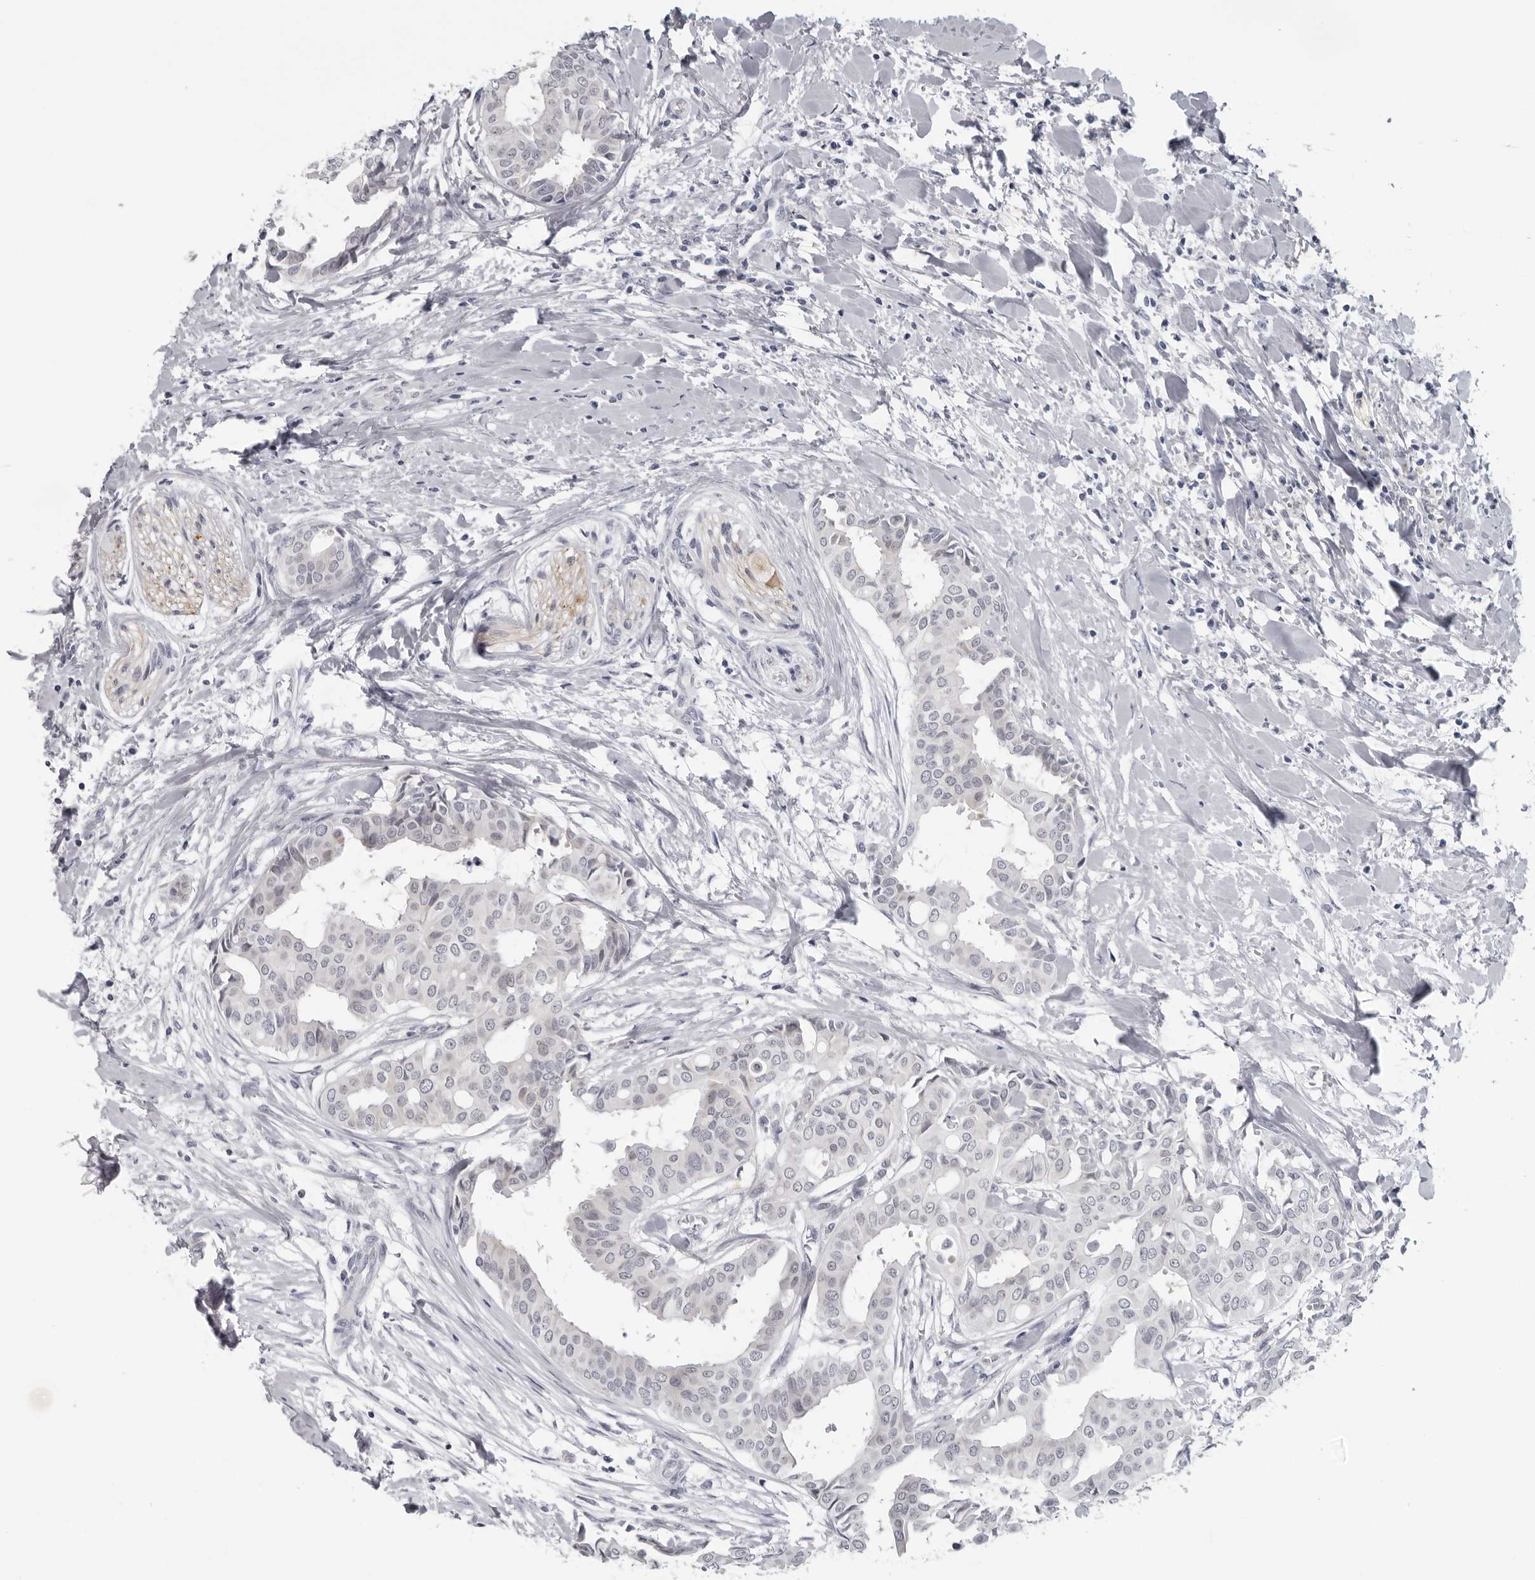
{"staining": {"intensity": "negative", "quantity": "none", "location": "none"}, "tissue": "head and neck cancer", "cell_type": "Tumor cells", "image_type": "cancer", "snomed": [{"axis": "morphology", "description": "Adenocarcinoma, NOS"}, {"axis": "topography", "description": "Salivary gland"}, {"axis": "topography", "description": "Head-Neck"}], "caption": "DAB (3,3'-diaminobenzidine) immunohistochemical staining of human head and neck cancer (adenocarcinoma) reveals no significant positivity in tumor cells.", "gene": "OPLAH", "patient": {"sex": "female", "age": 59}}